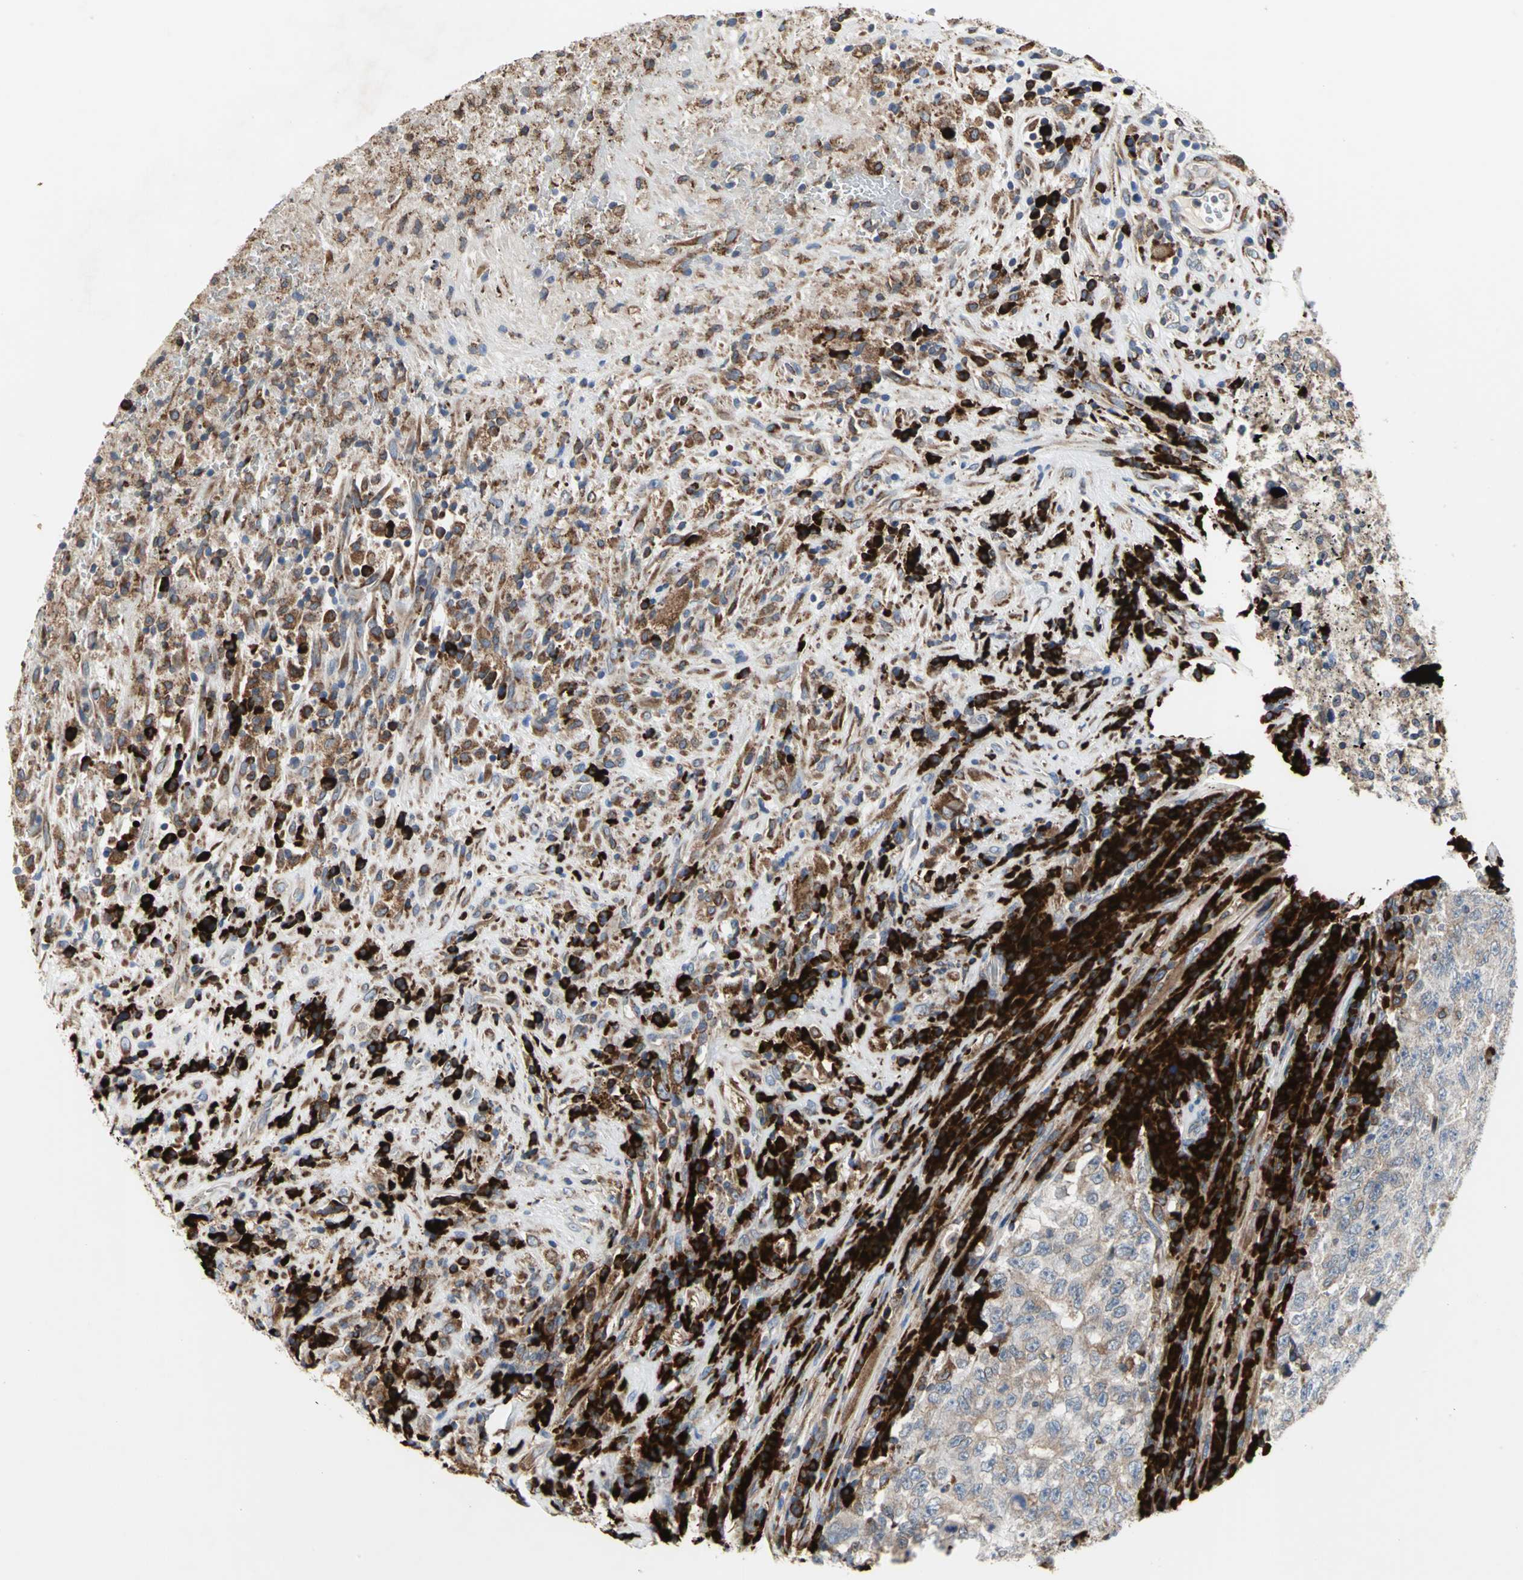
{"staining": {"intensity": "moderate", "quantity": ">75%", "location": "cytoplasmic/membranous"}, "tissue": "testis cancer", "cell_type": "Tumor cells", "image_type": "cancer", "snomed": [{"axis": "morphology", "description": "Necrosis, NOS"}, {"axis": "morphology", "description": "Carcinoma, Embryonal, NOS"}, {"axis": "topography", "description": "Testis"}], "caption": "Immunohistochemistry image of neoplastic tissue: human testis cancer (embryonal carcinoma) stained using immunohistochemistry shows medium levels of moderate protein expression localized specifically in the cytoplasmic/membranous of tumor cells, appearing as a cytoplasmic/membranous brown color.", "gene": "SDF2L1", "patient": {"sex": "male", "age": 19}}